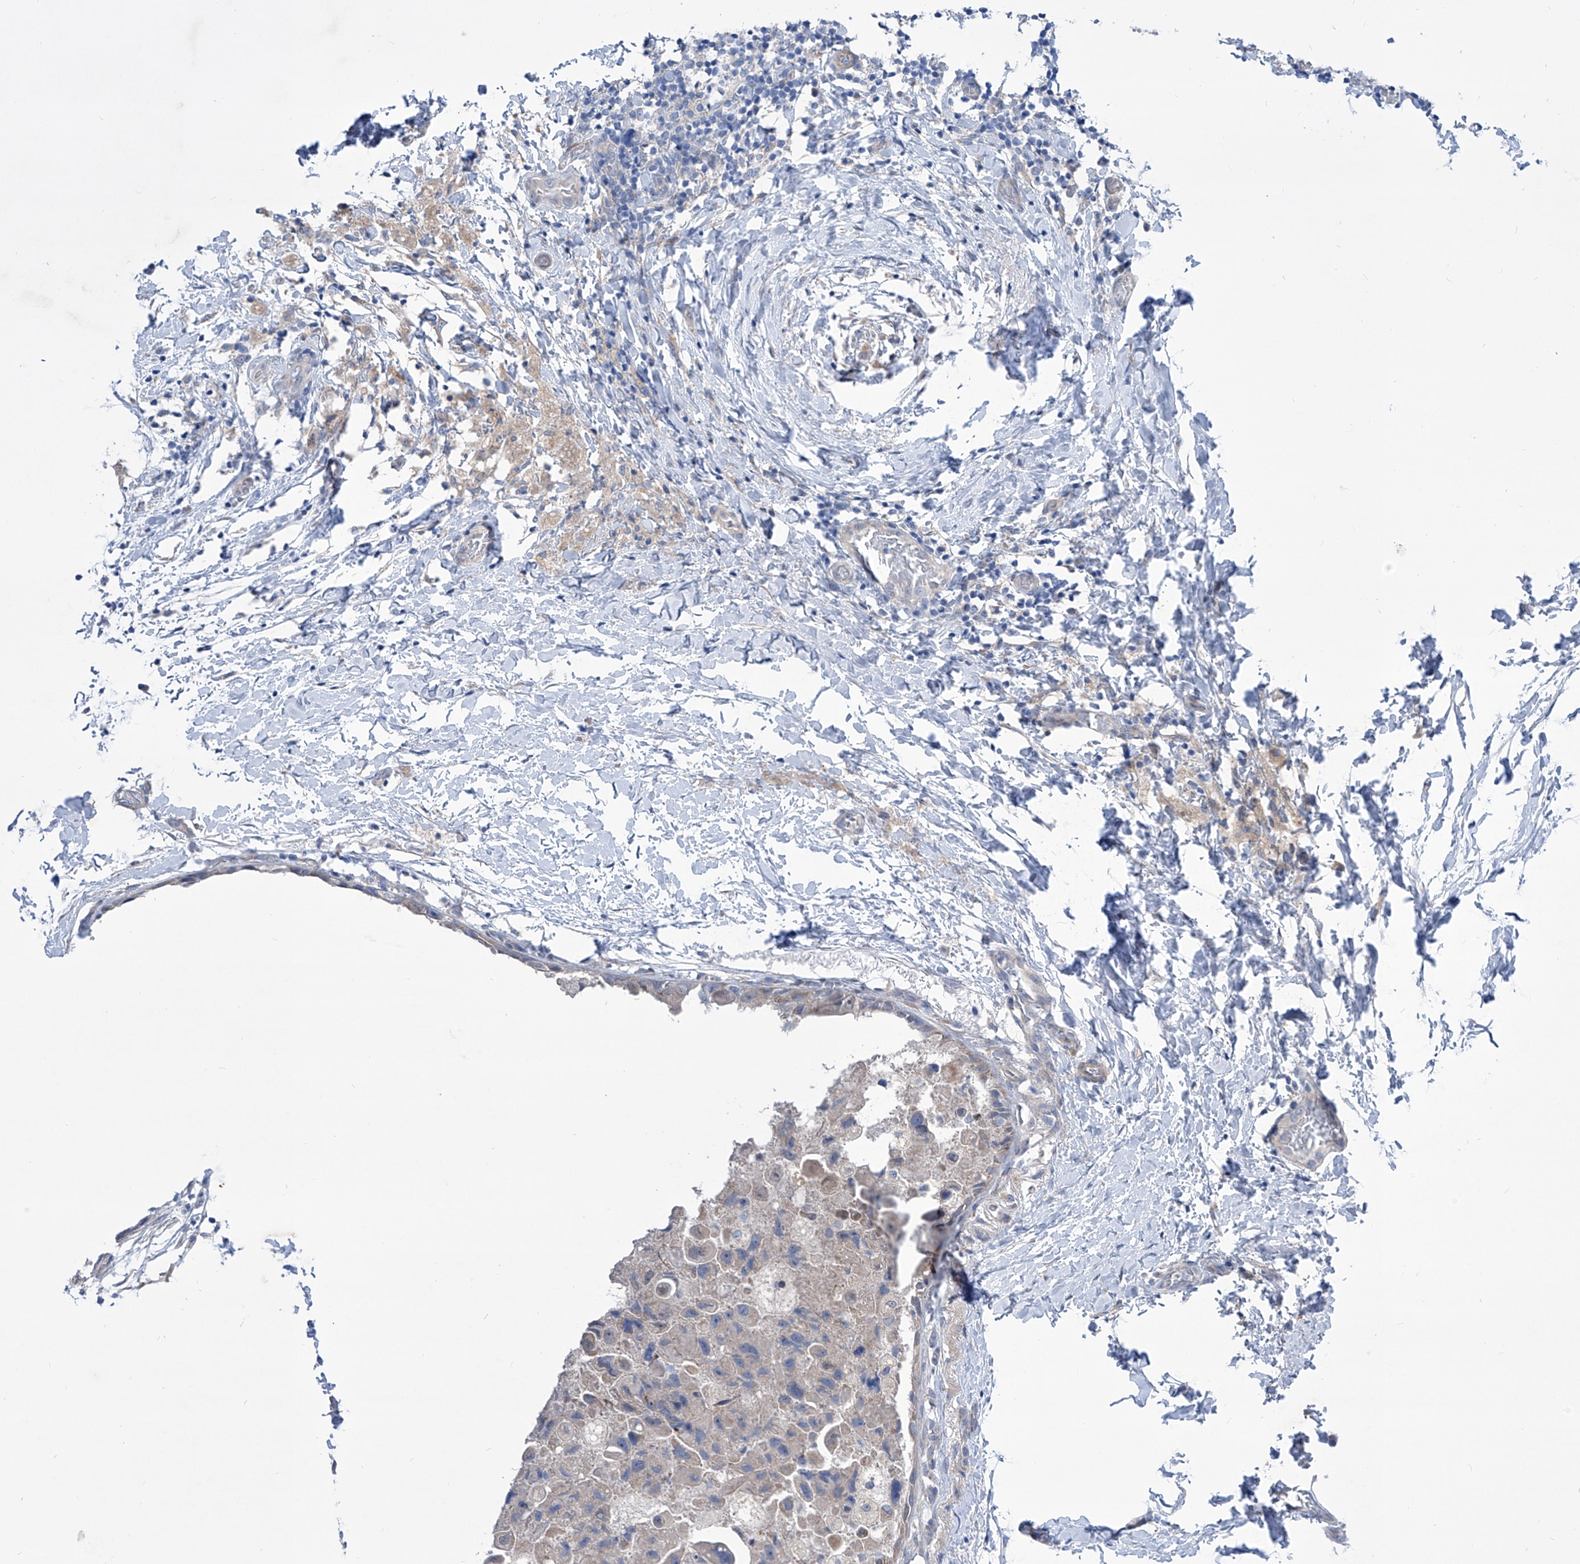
{"staining": {"intensity": "negative", "quantity": "none", "location": "none"}, "tissue": "breast cancer", "cell_type": "Tumor cells", "image_type": "cancer", "snomed": [{"axis": "morphology", "description": "Duct carcinoma"}, {"axis": "topography", "description": "Breast"}], "caption": "Breast cancer (intraductal carcinoma) was stained to show a protein in brown. There is no significant positivity in tumor cells.", "gene": "SRBD1", "patient": {"sex": "female", "age": 62}}